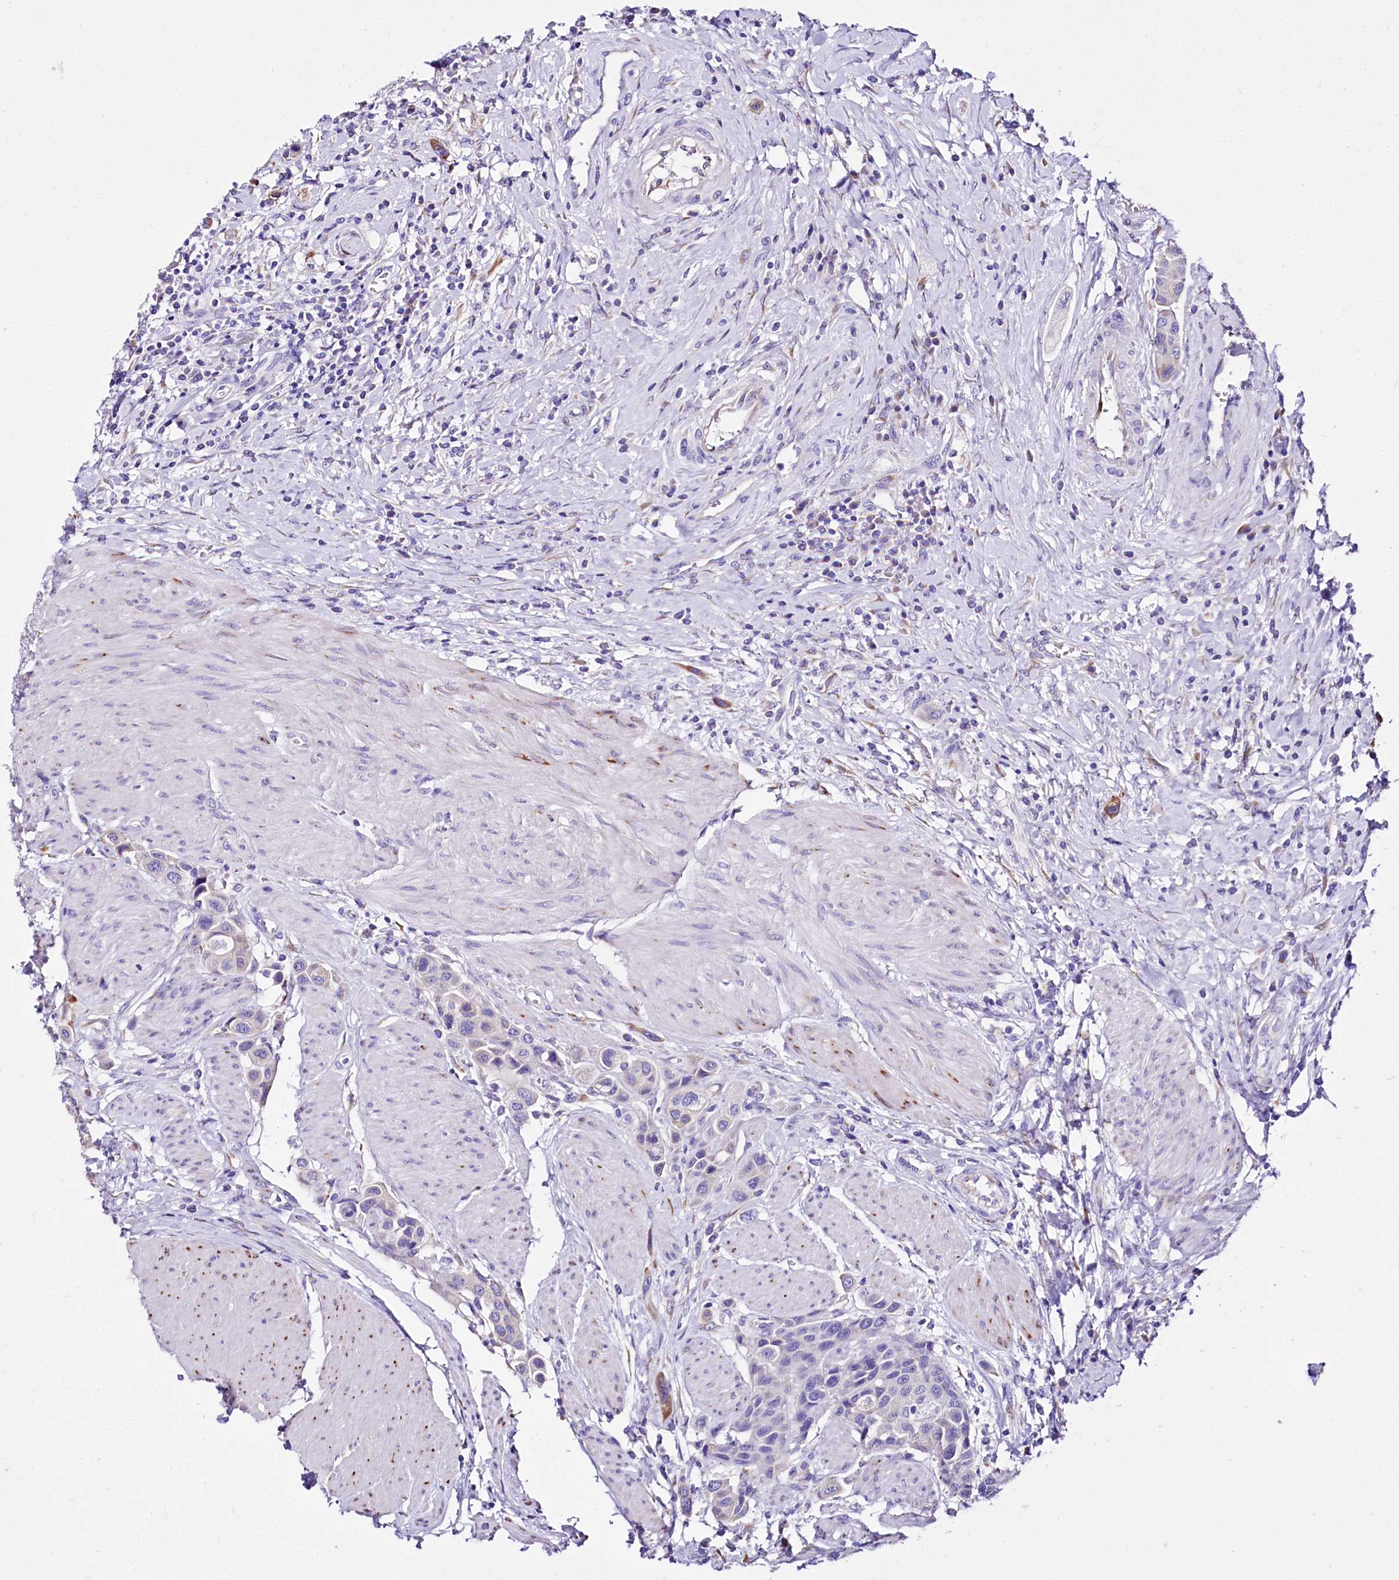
{"staining": {"intensity": "negative", "quantity": "none", "location": "none"}, "tissue": "urothelial cancer", "cell_type": "Tumor cells", "image_type": "cancer", "snomed": [{"axis": "morphology", "description": "Urothelial carcinoma, High grade"}, {"axis": "topography", "description": "Urinary bladder"}], "caption": "DAB (3,3'-diaminobenzidine) immunohistochemical staining of human urothelial carcinoma (high-grade) demonstrates no significant staining in tumor cells.", "gene": "A2ML1", "patient": {"sex": "male", "age": 50}}